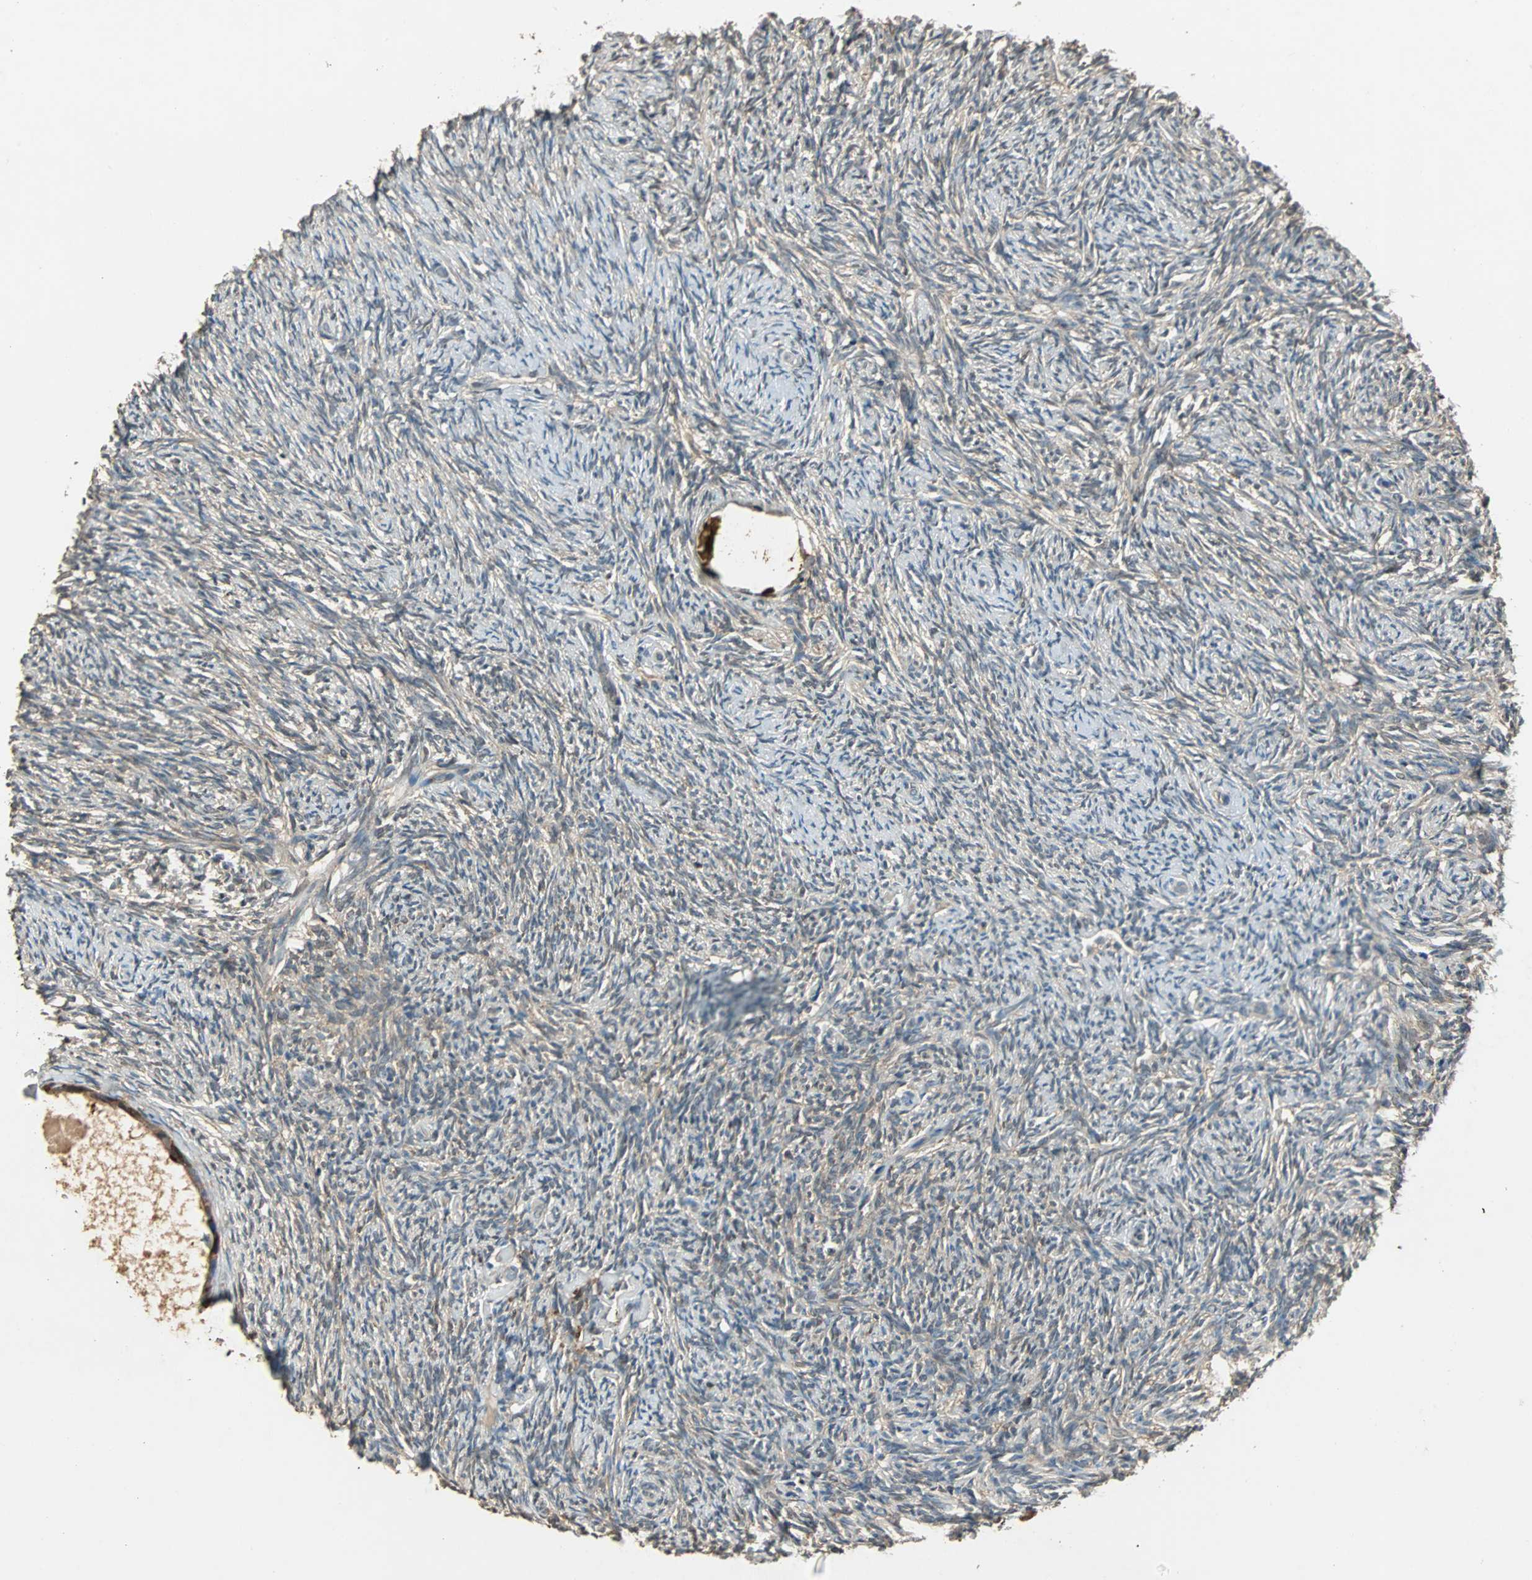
{"staining": {"intensity": "weak", "quantity": "<25%", "location": "cytoplasmic/membranous"}, "tissue": "ovary", "cell_type": "Ovarian stroma cells", "image_type": "normal", "snomed": [{"axis": "morphology", "description": "Normal tissue, NOS"}, {"axis": "topography", "description": "Ovary"}], "caption": "A high-resolution histopathology image shows IHC staining of unremarkable ovary, which demonstrates no significant positivity in ovarian stroma cells.", "gene": "ABHD2", "patient": {"sex": "female", "age": 60}}